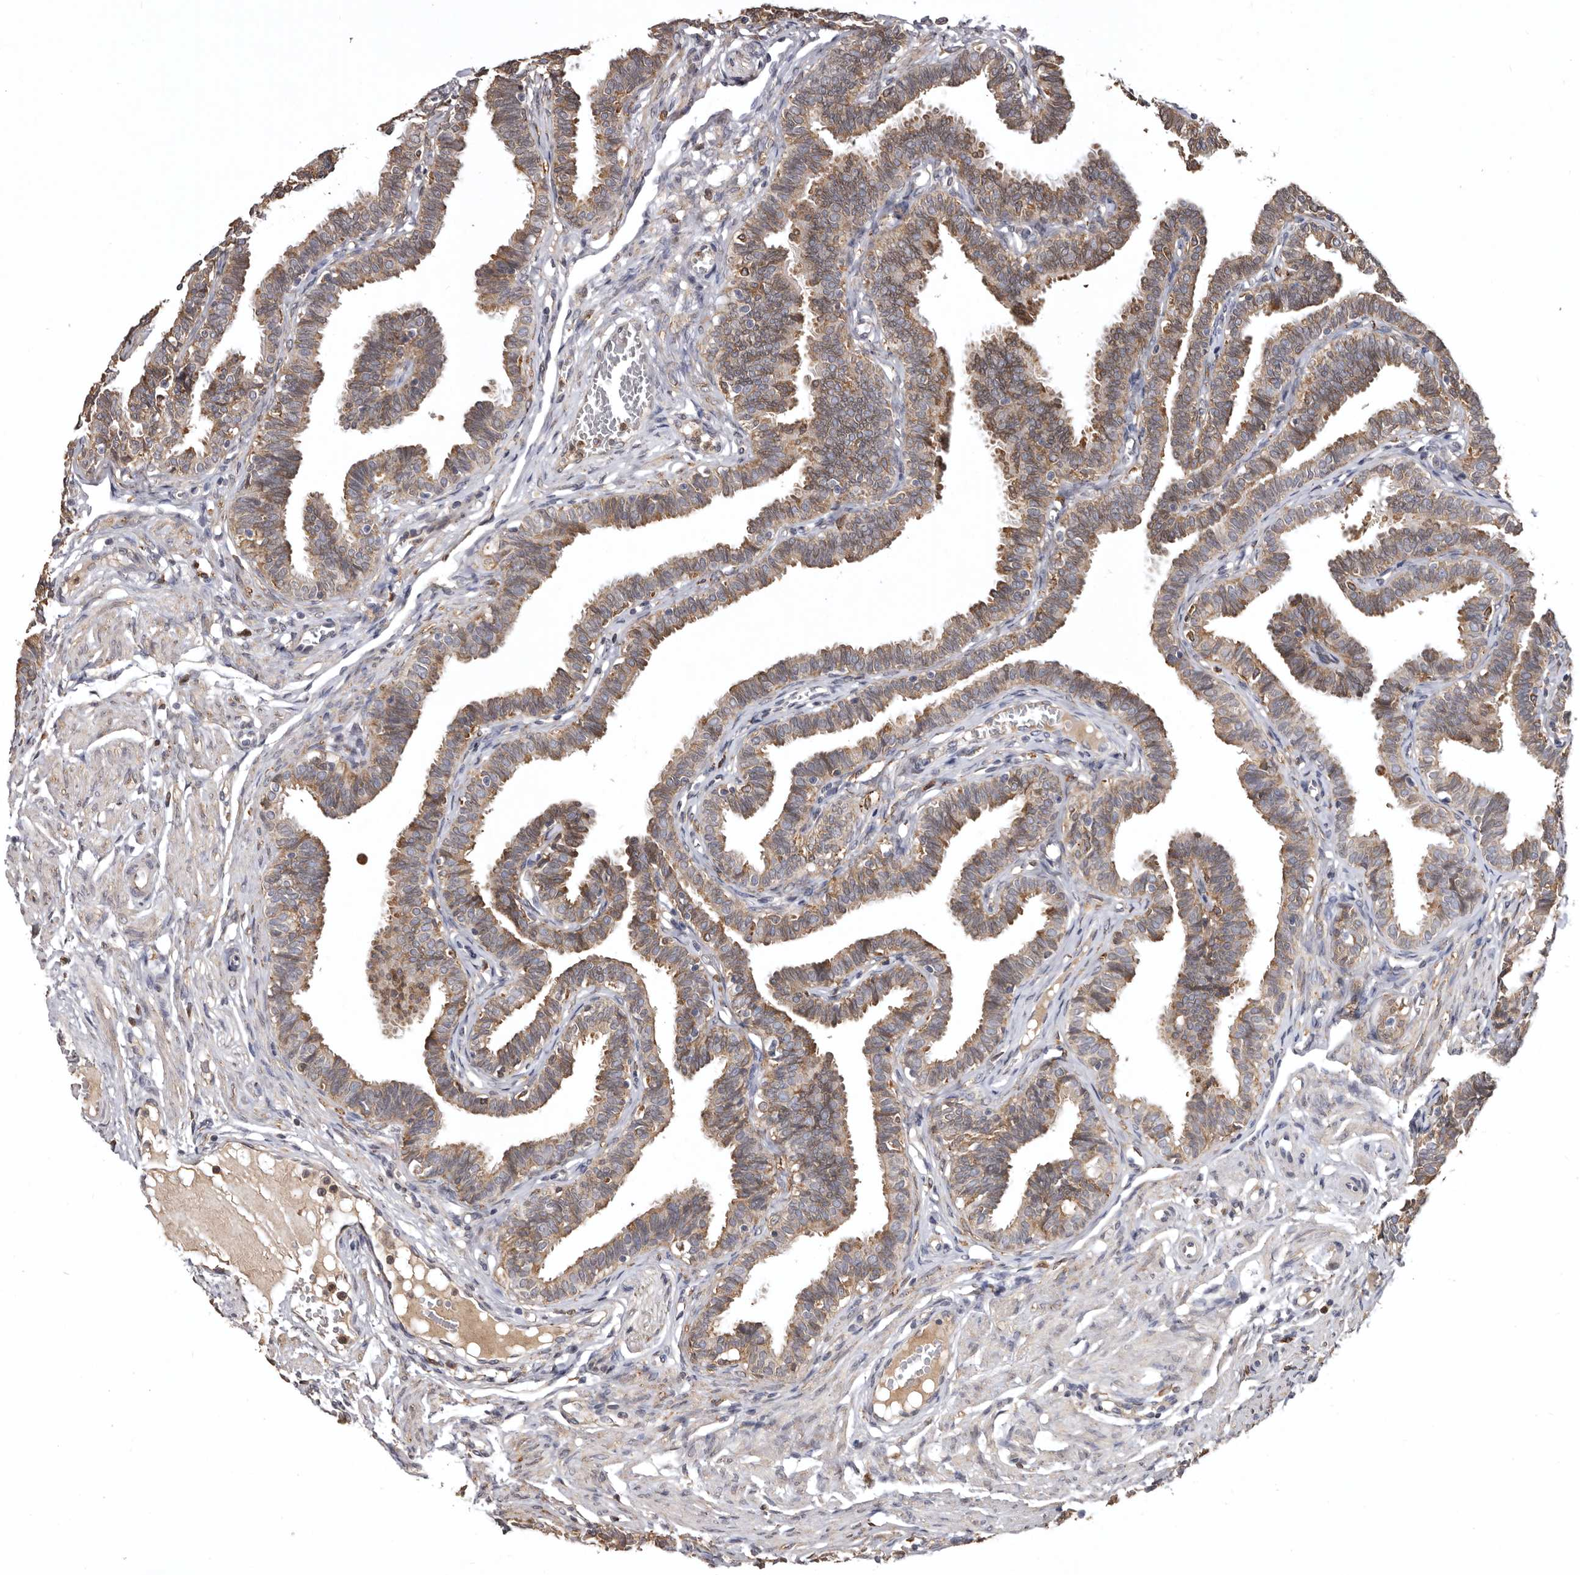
{"staining": {"intensity": "moderate", "quantity": ">75%", "location": "cytoplasmic/membranous"}, "tissue": "fallopian tube", "cell_type": "Glandular cells", "image_type": "normal", "snomed": [{"axis": "morphology", "description": "Normal tissue, NOS"}, {"axis": "topography", "description": "Fallopian tube"}, {"axis": "topography", "description": "Ovary"}], "caption": "A photomicrograph showing moderate cytoplasmic/membranous expression in approximately >75% of glandular cells in unremarkable fallopian tube, as visualized by brown immunohistochemical staining.", "gene": "INKA2", "patient": {"sex": "female", "age": 23}}